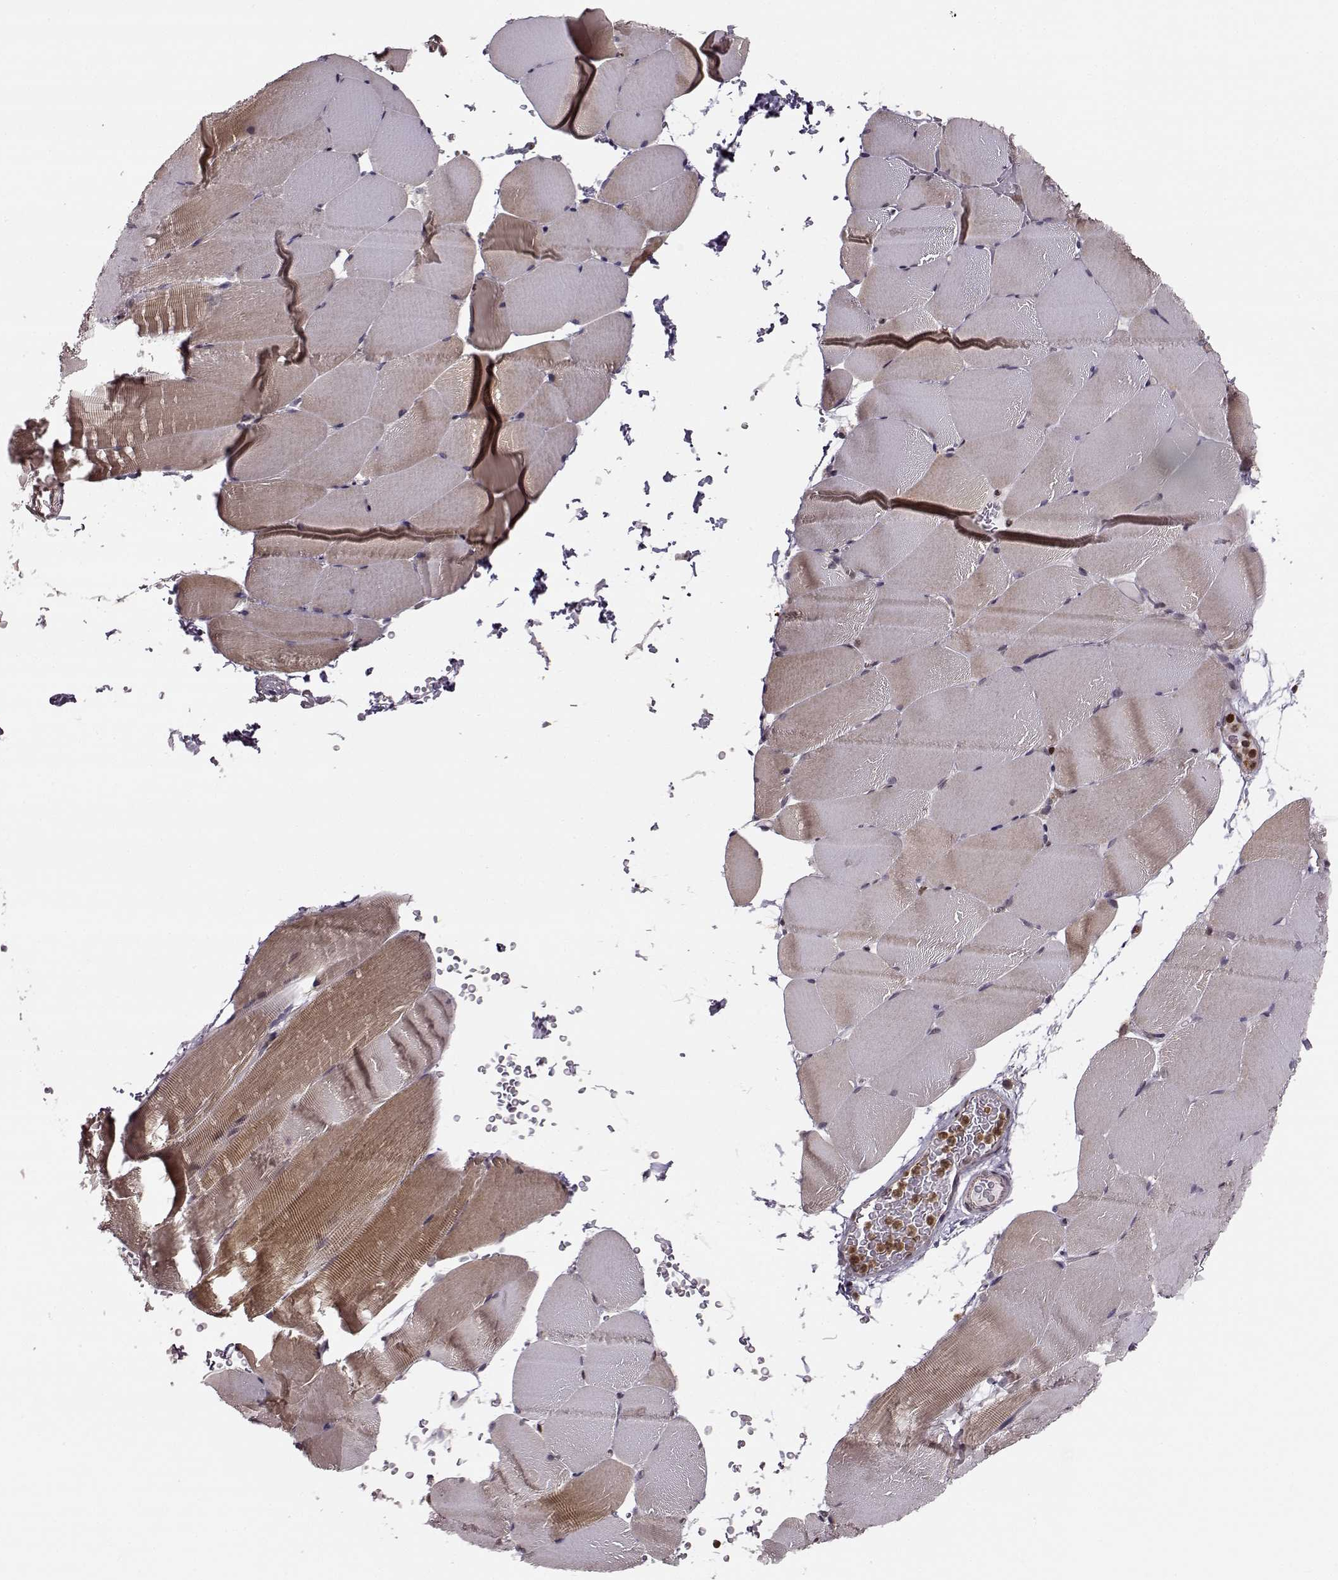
{"staining": {"intensity": "moderate", "quantity": "25%-75%", "location": "cytoplasmic/membranous"}, "tissue": "skeletal muscle", "cell_type": "Myocytes", "image_type": "normal", "snomed": [{"axis": "morphology", "description": "Normal tissue, NOS"}, {"axis": "topography", "description": "Skeletal muscle"}], "caption": "Protein positivity by immunohistochemistry shows moderate cytoplasmic/membranous expression in about 25%-75% of myocytes in normal skeletal muscle. The staining was performed using DAB, with brown indicating positive protein expression. Nuclei are stained blue with hematoxylin.", "gene": "MFSD1", "patient": {"sex": "female", "age": 37}}